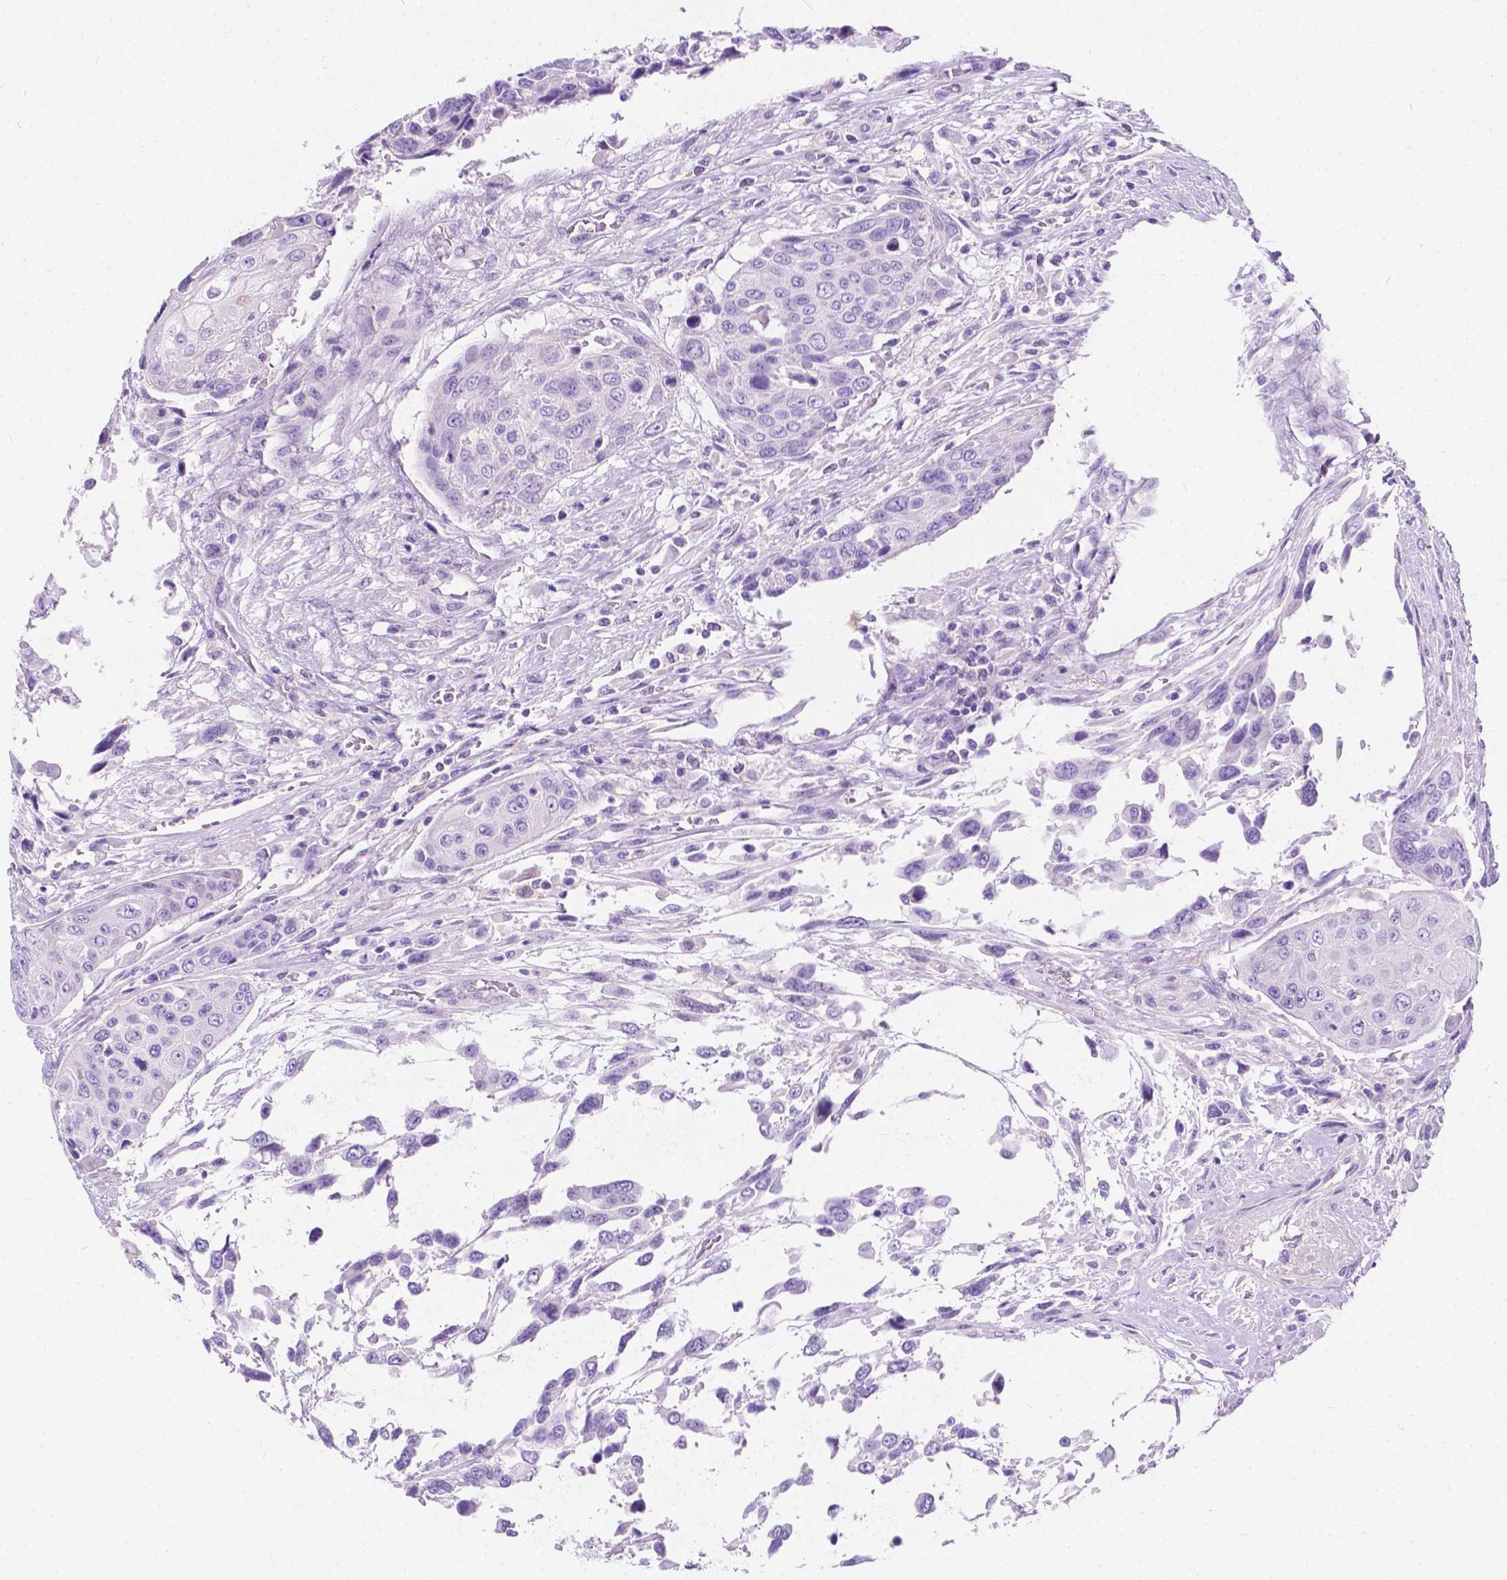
{"staining": {"intensity": "negative", "quantity": "none", "location": "none"}, "tissue": "urothelial cancer", "cell_type": "Tumor cells", "image_type": "cancer", "snomed": [{"axis": "morphology", "description": "Urothelial carcinoma, High grade"}, {"axis": "topography", "description": "Urinary bladder"}], "caption": "Urothelial carcinoma (high-grade) was stained to show a protein in brown. There is no significant expression in tumor cells.", "gene": "GNAO1", "patient": {"sex": "female", "age": 70}}